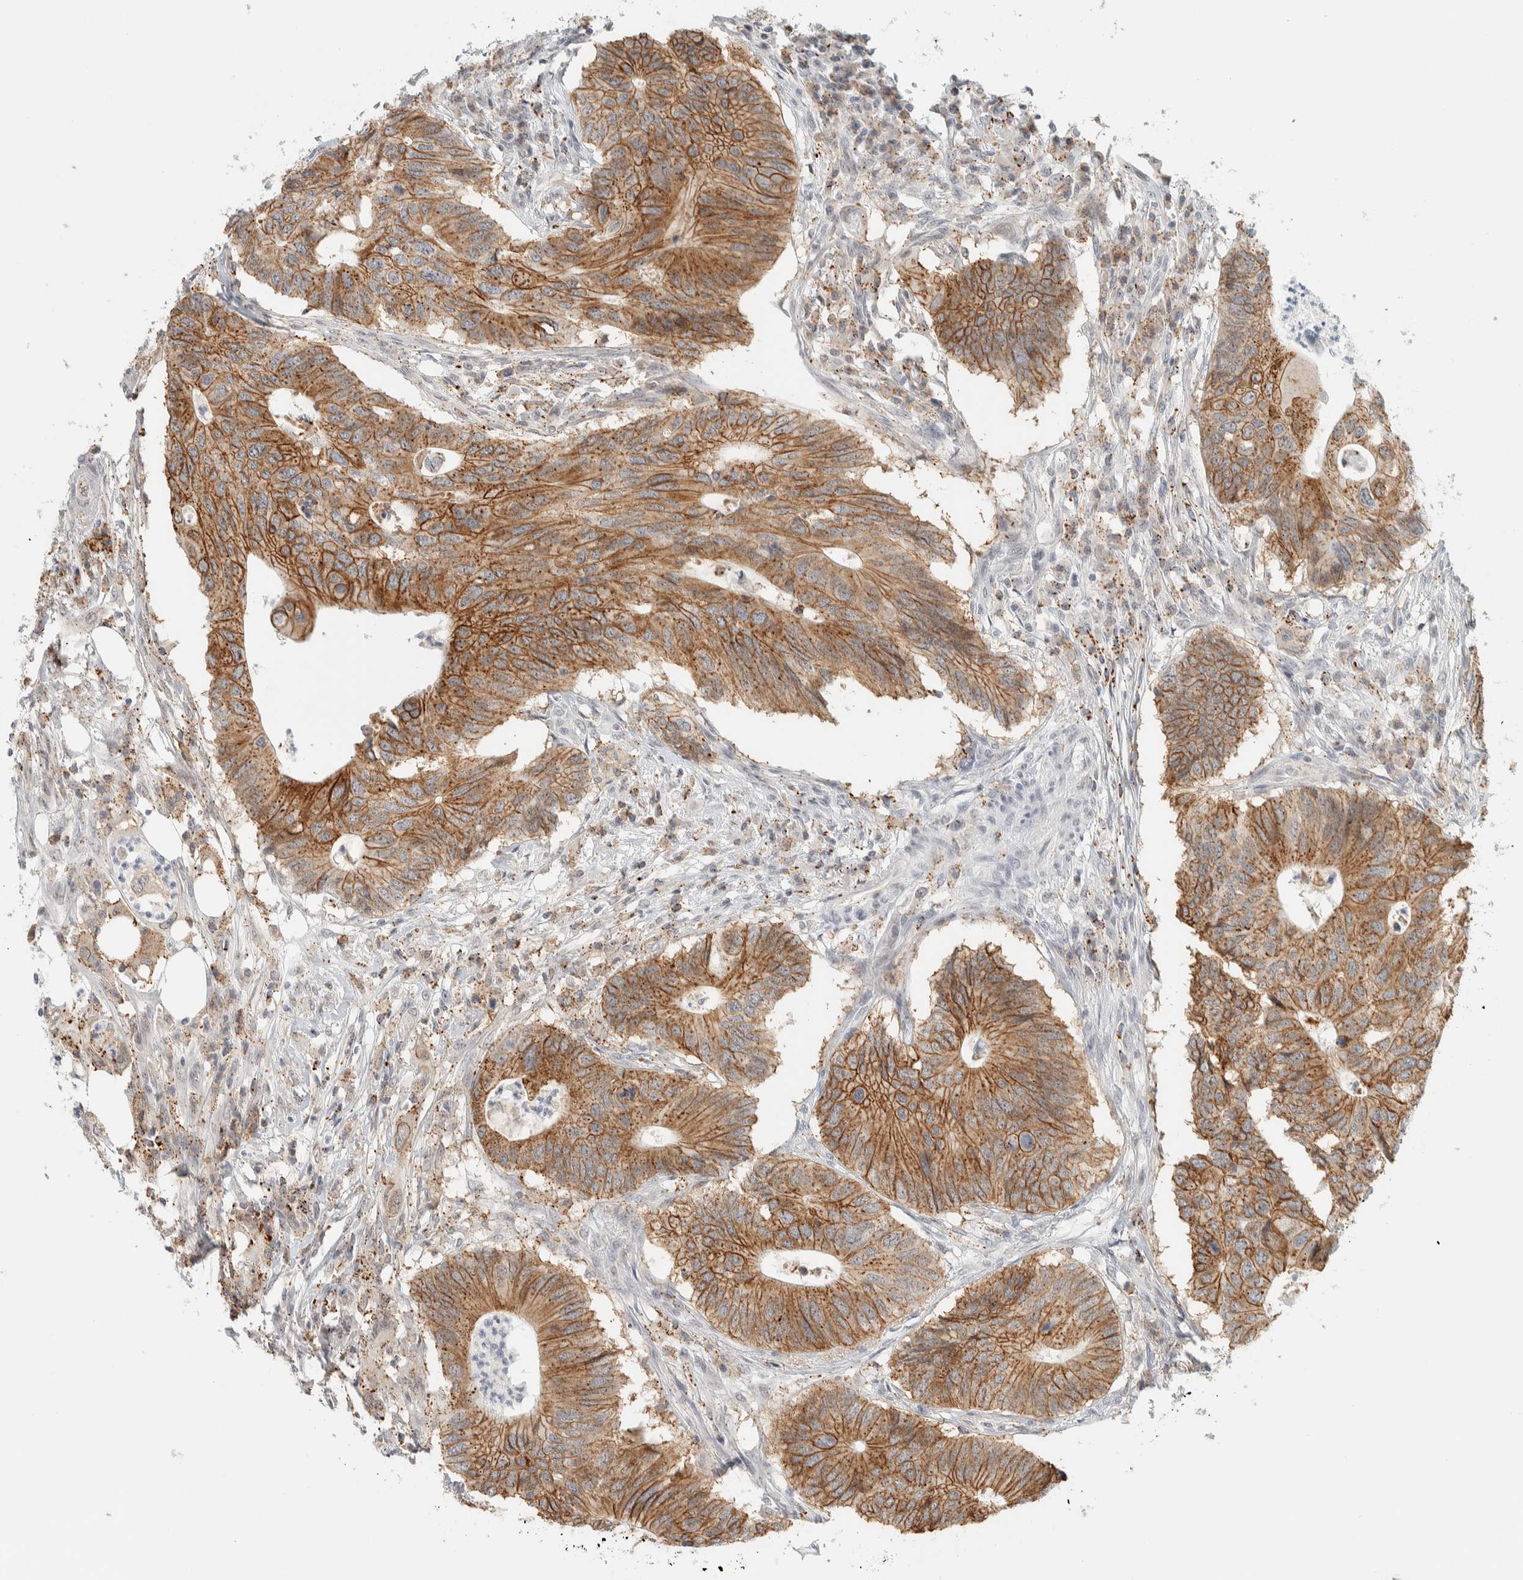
{"staining": {"intensity": "moderate", "quantity": ">75%", "location": "cytoplasmic/membranous"}, "tissue": "colorectal cancer", "cell_type": "Tumor cells", "image_type": "cancer", "snomed": [{"axis": "morphology", "description": "Adenocarcinoma, NOS"}, {"axis": "topography", "description": "Colon"}], "caption": "Colorectal adenocarcinoma stained with a protein marker demonstrates moderate staining in tumor cells.", "gene": "CDH17", "patient": {"sex": "male", "age": 71}}